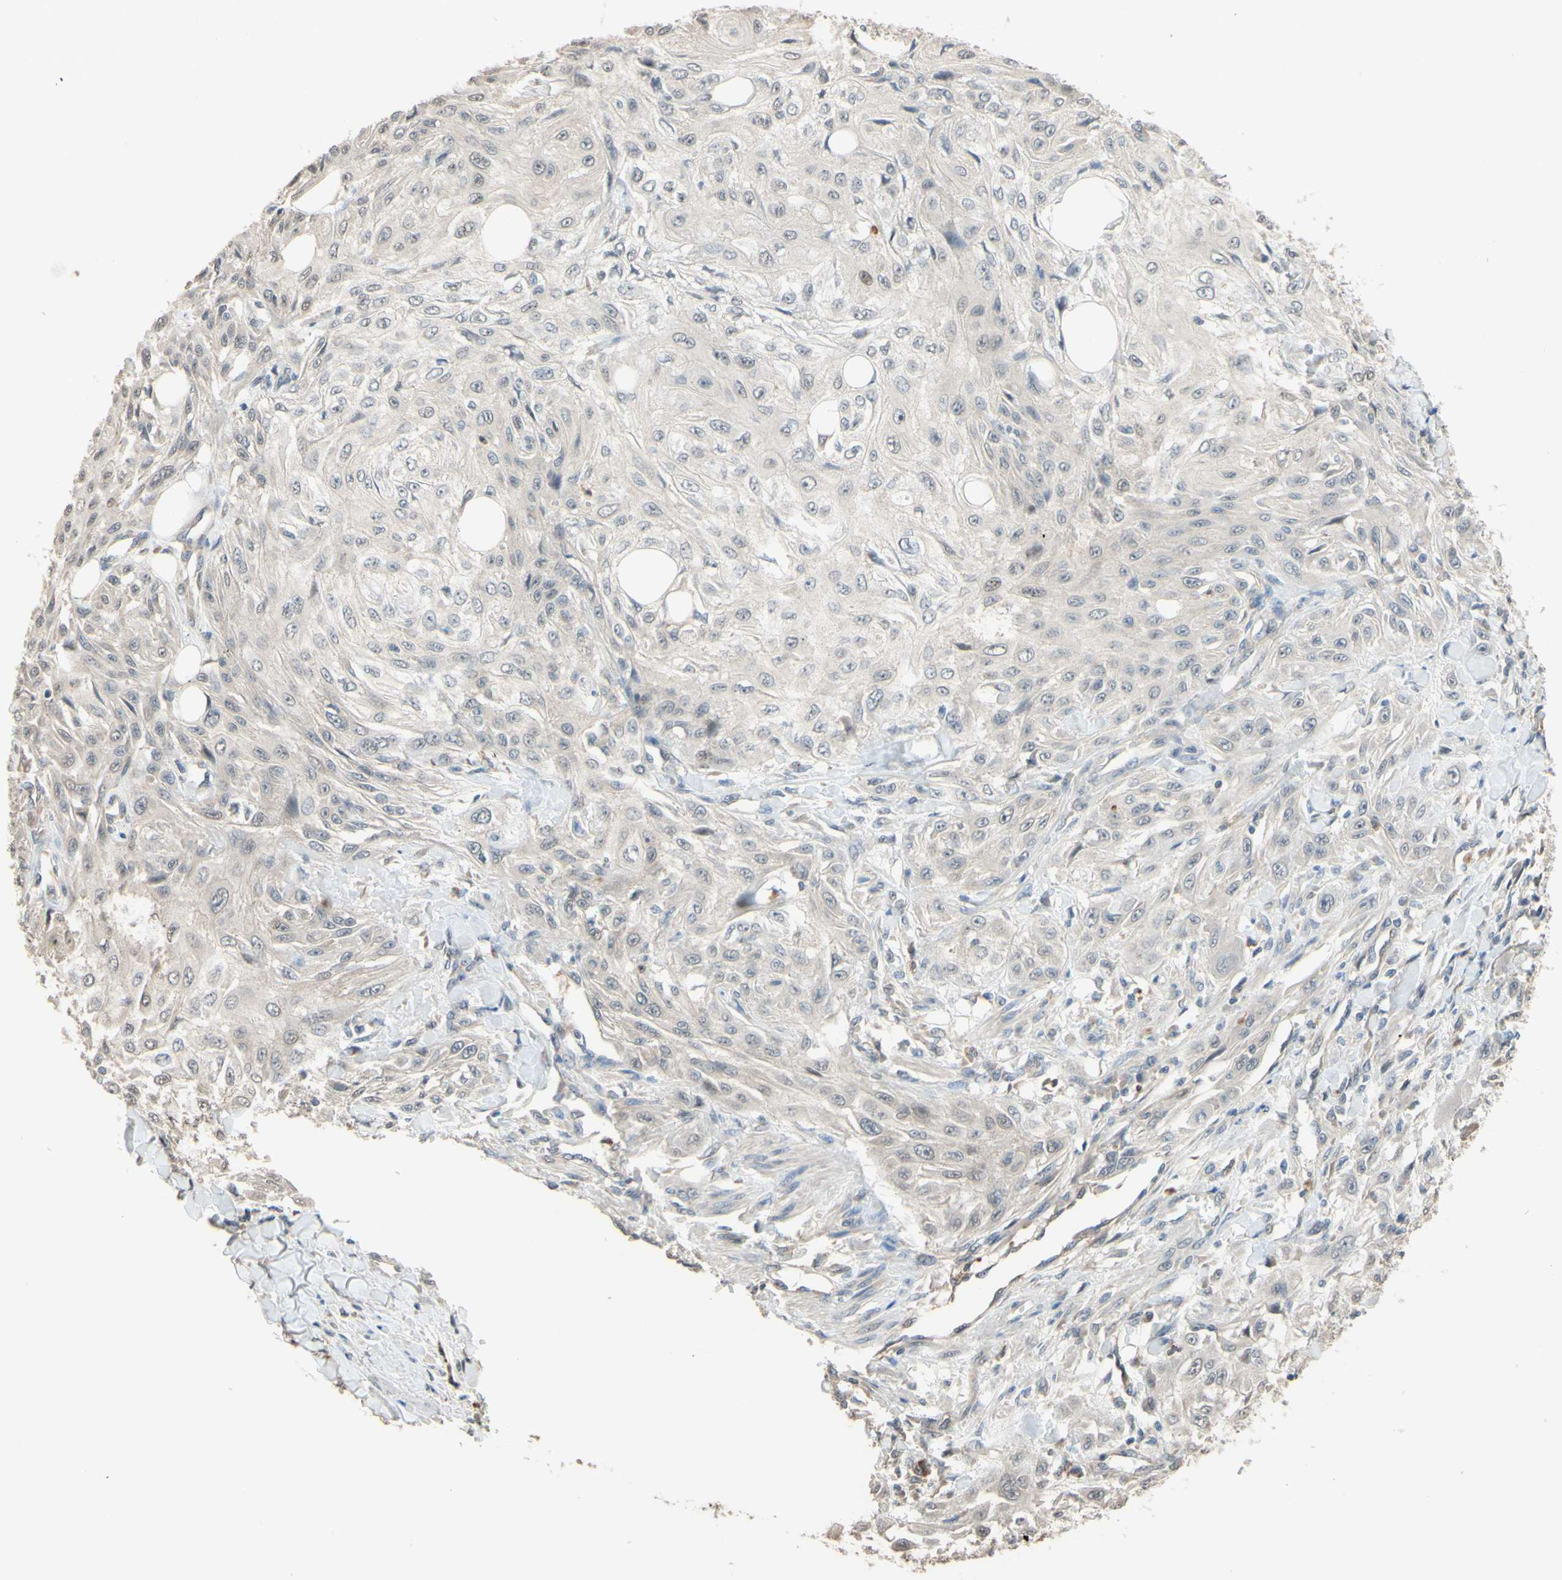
{"staining": {"intensity": "negative", "quantity": "none", "location": "none"}, "tissue": "skin cancer", "cell_type": "Tumor cells", "image_type": "cancer", "snomed": [{"axis": "morphology", "description": "Squamous cell carcinoma, NOS"}, {"axis": "topography", "description": "Skin"}], "caption": "Tumor cells show no significant protein staining in skin cancer.", "gene": "SMIM19", "patient": {"sex": "male", "age": 75}}